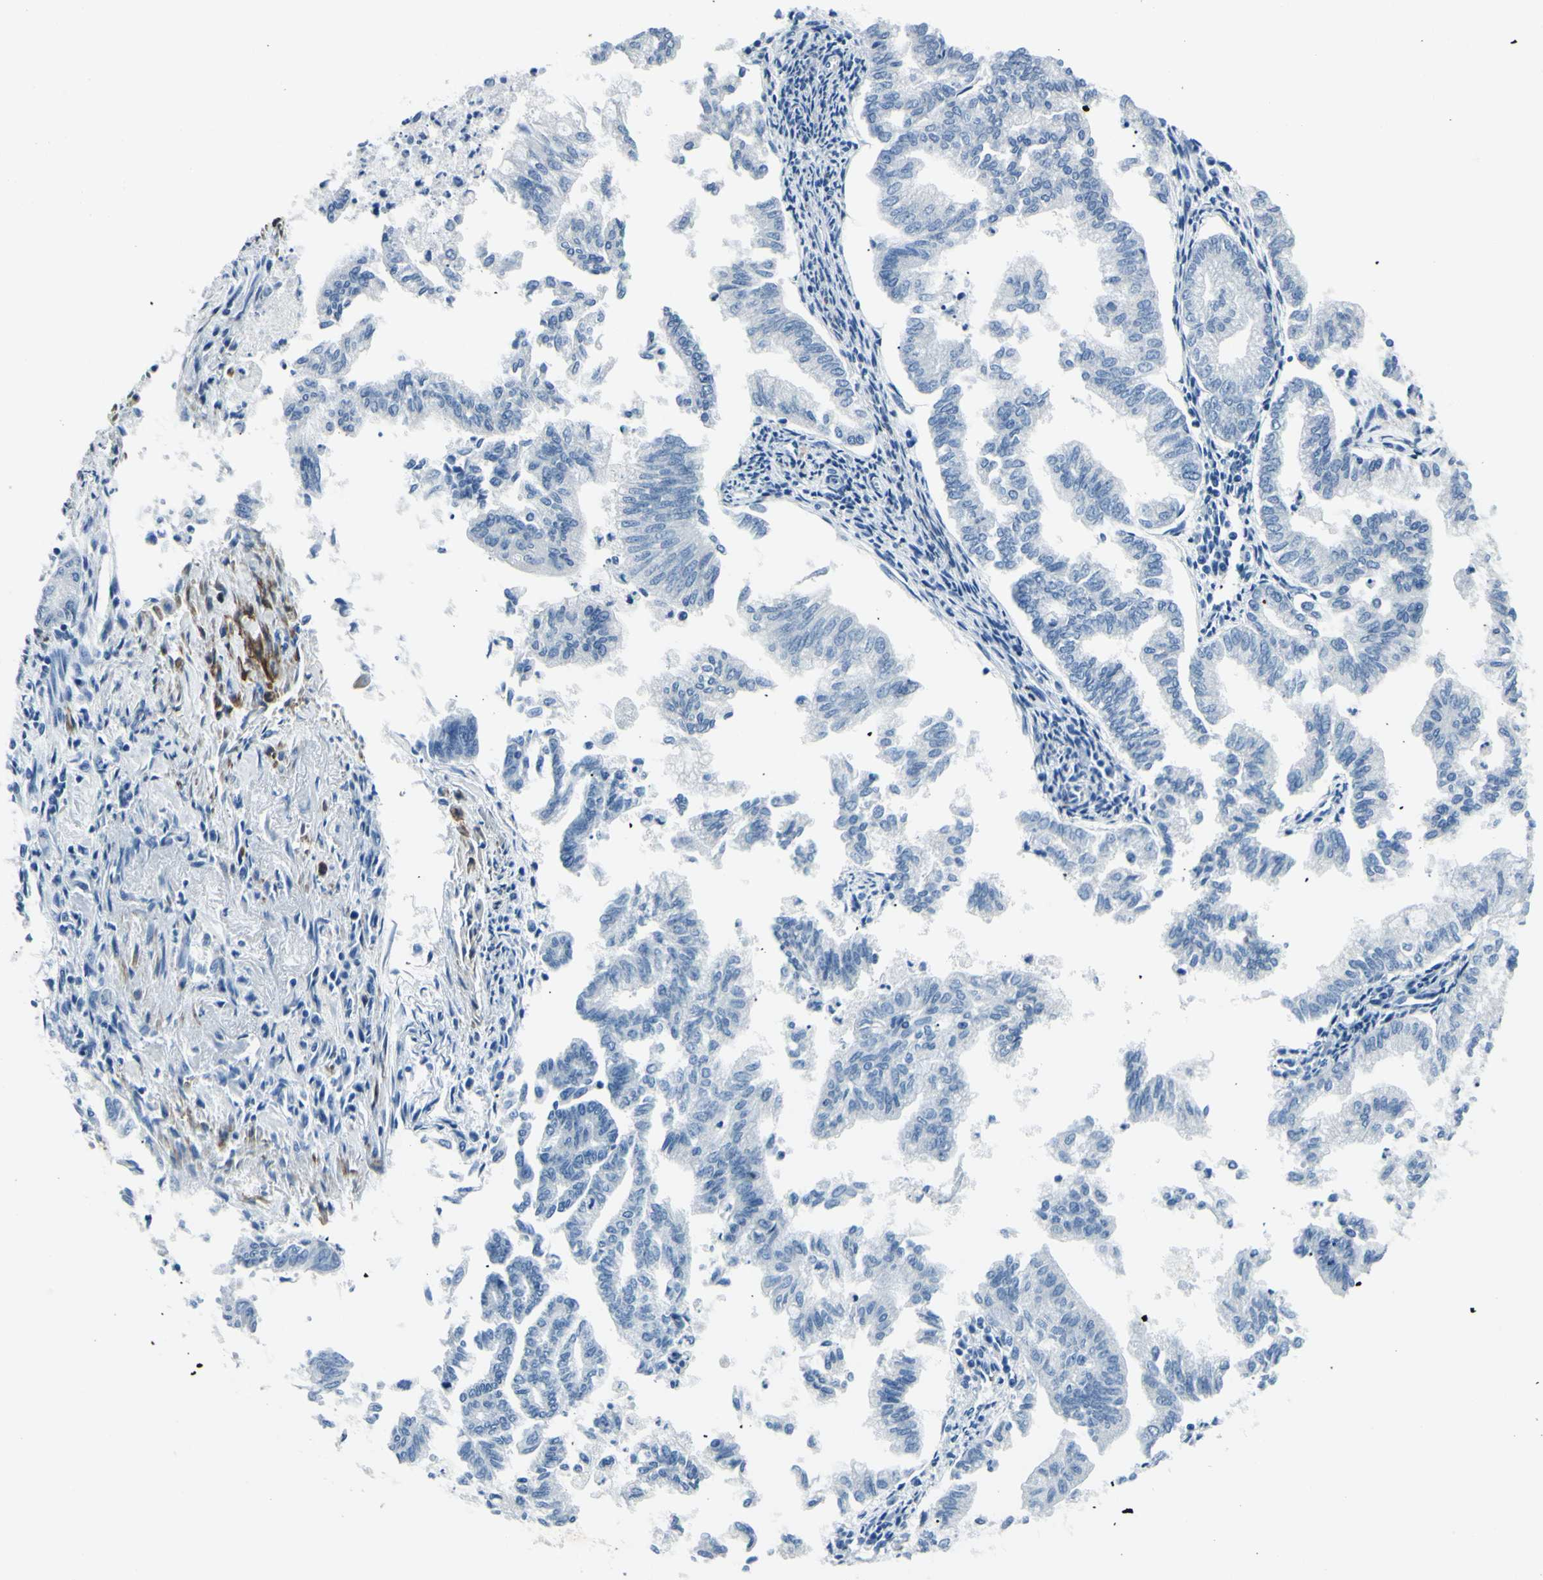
{"staining": {"intensity": "negative", "quantity": "none", "location": "none"}, "tissue": "endometrial cancer", "cell_type": "Tumor cells", "image_type": "cancer", "snomed": [{"axis": "morphology", "description": "Necrosis, NOS"}, {"axis": "morphology", "description": "Adenocarcinoma, NOS"}, {"axis": "topography", "description": "Endometrium"}], "caption": "Tumor cells show no significant staining in endometrial cancer. The staining was performed using DAB (3,3'-diaminobenzidine) to visualize the protein expression in brown, while the nuclei were stained in blue with hematoxylin (Magnification: 20x).", "gene": "CDH15", "patient": {"sex": "female", "age": 79}}